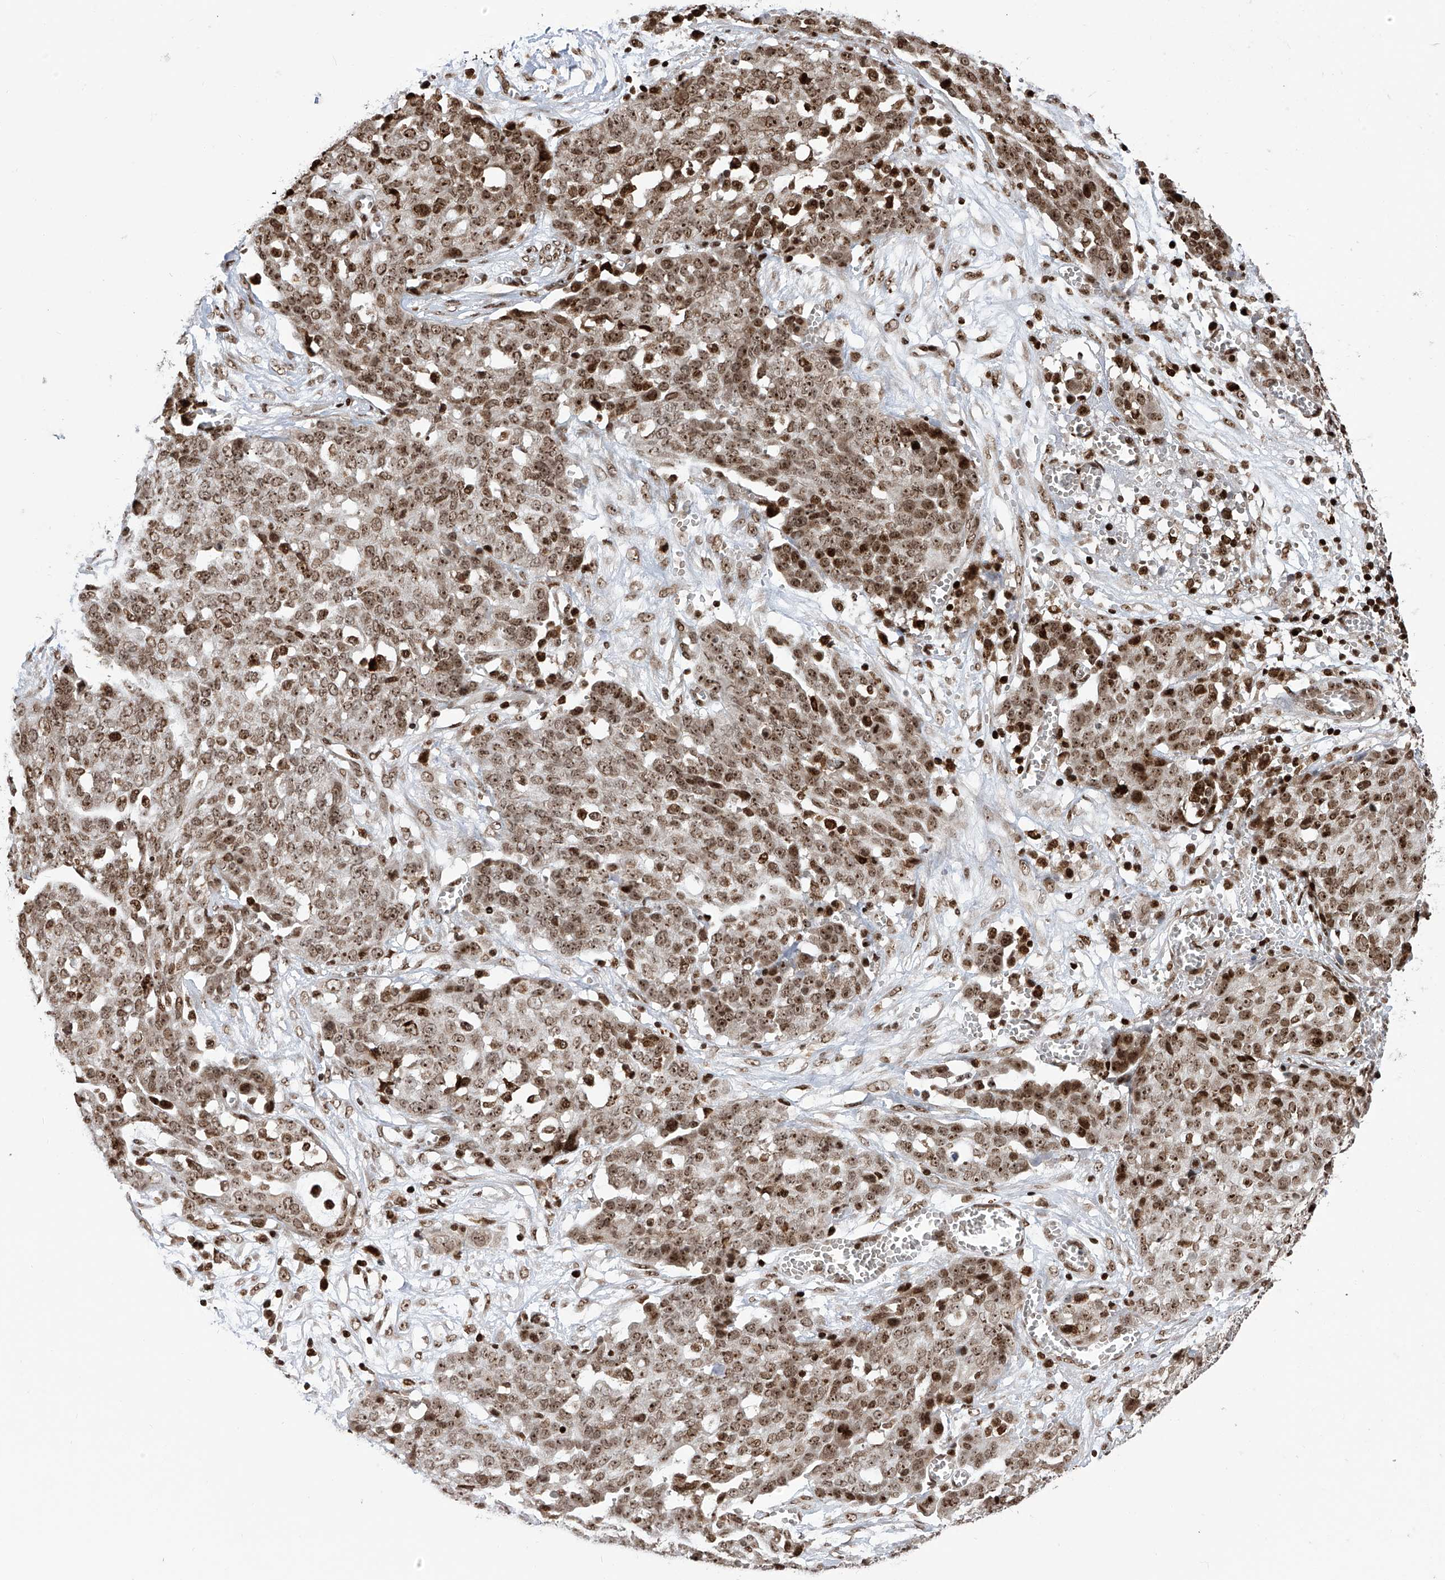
{"staining": {"intensity": "moderate", "quantity": ">75%", "location": "nuclear"}, "tissue": "ovarian cancer", "cell_type": "Tumor cells", "image_type": "cancer", "snomed": [{"axis": "morphology", "description": "Cystadenocarcinoma, serous, NOS"}, {"axis": "topography", "description": "Soft tissue"}, {"axis": "topography", "description": "Ovary"}], "caption": "This histopathology image demonstrates immunohistochemistry (IHC) staining of human ovarian cancer, with medium moderate nuclear positivity in approximately >75% of tumor cells.", "gene": "PAK1IP1", "patient": {"sex": "female", "age": 57}}